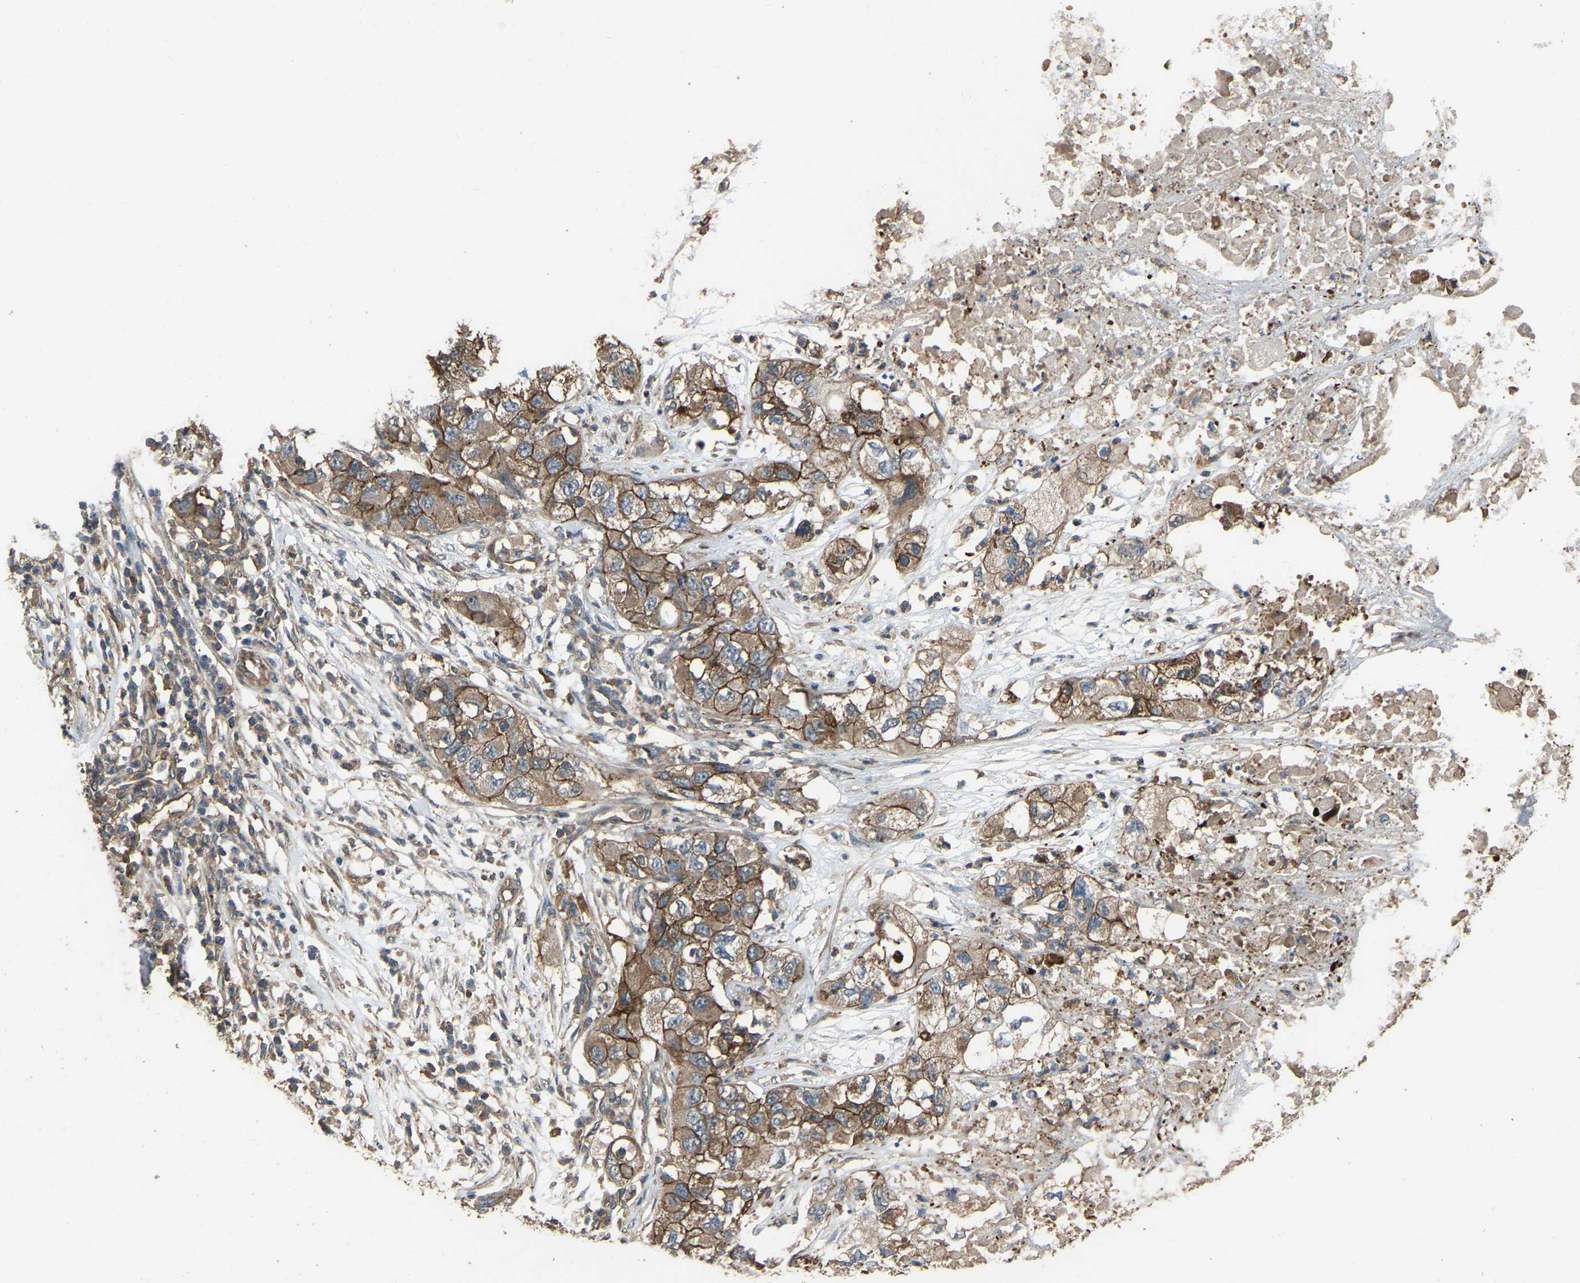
{"staining": {"intensity": "moderate", "quantity": ">75%", "location": "cytoplasmic/membranous"}, "tissue": "pancreatic cancer", "cell_type": "Tumor cells", "image_type": "cancer", "snomed": [{"axis": "morphology", "description": "Adenocarcinoma, NOS"}, {"axis": "topography", "description": "Pancreas"}], "caption": "Immunohistochemistry photomicrograph of neoplastic tissue: human adenocarcinoma (pancreatic) stained using IHC reveals medium levels of moderate protein expression localized specifically in the cytoplasmic/membranous of tumor cells, appearing as a cytoplasmic/membranous brown color.", "gene": "SLC4A2", "patient": {"sex": "female", "age": 78}}